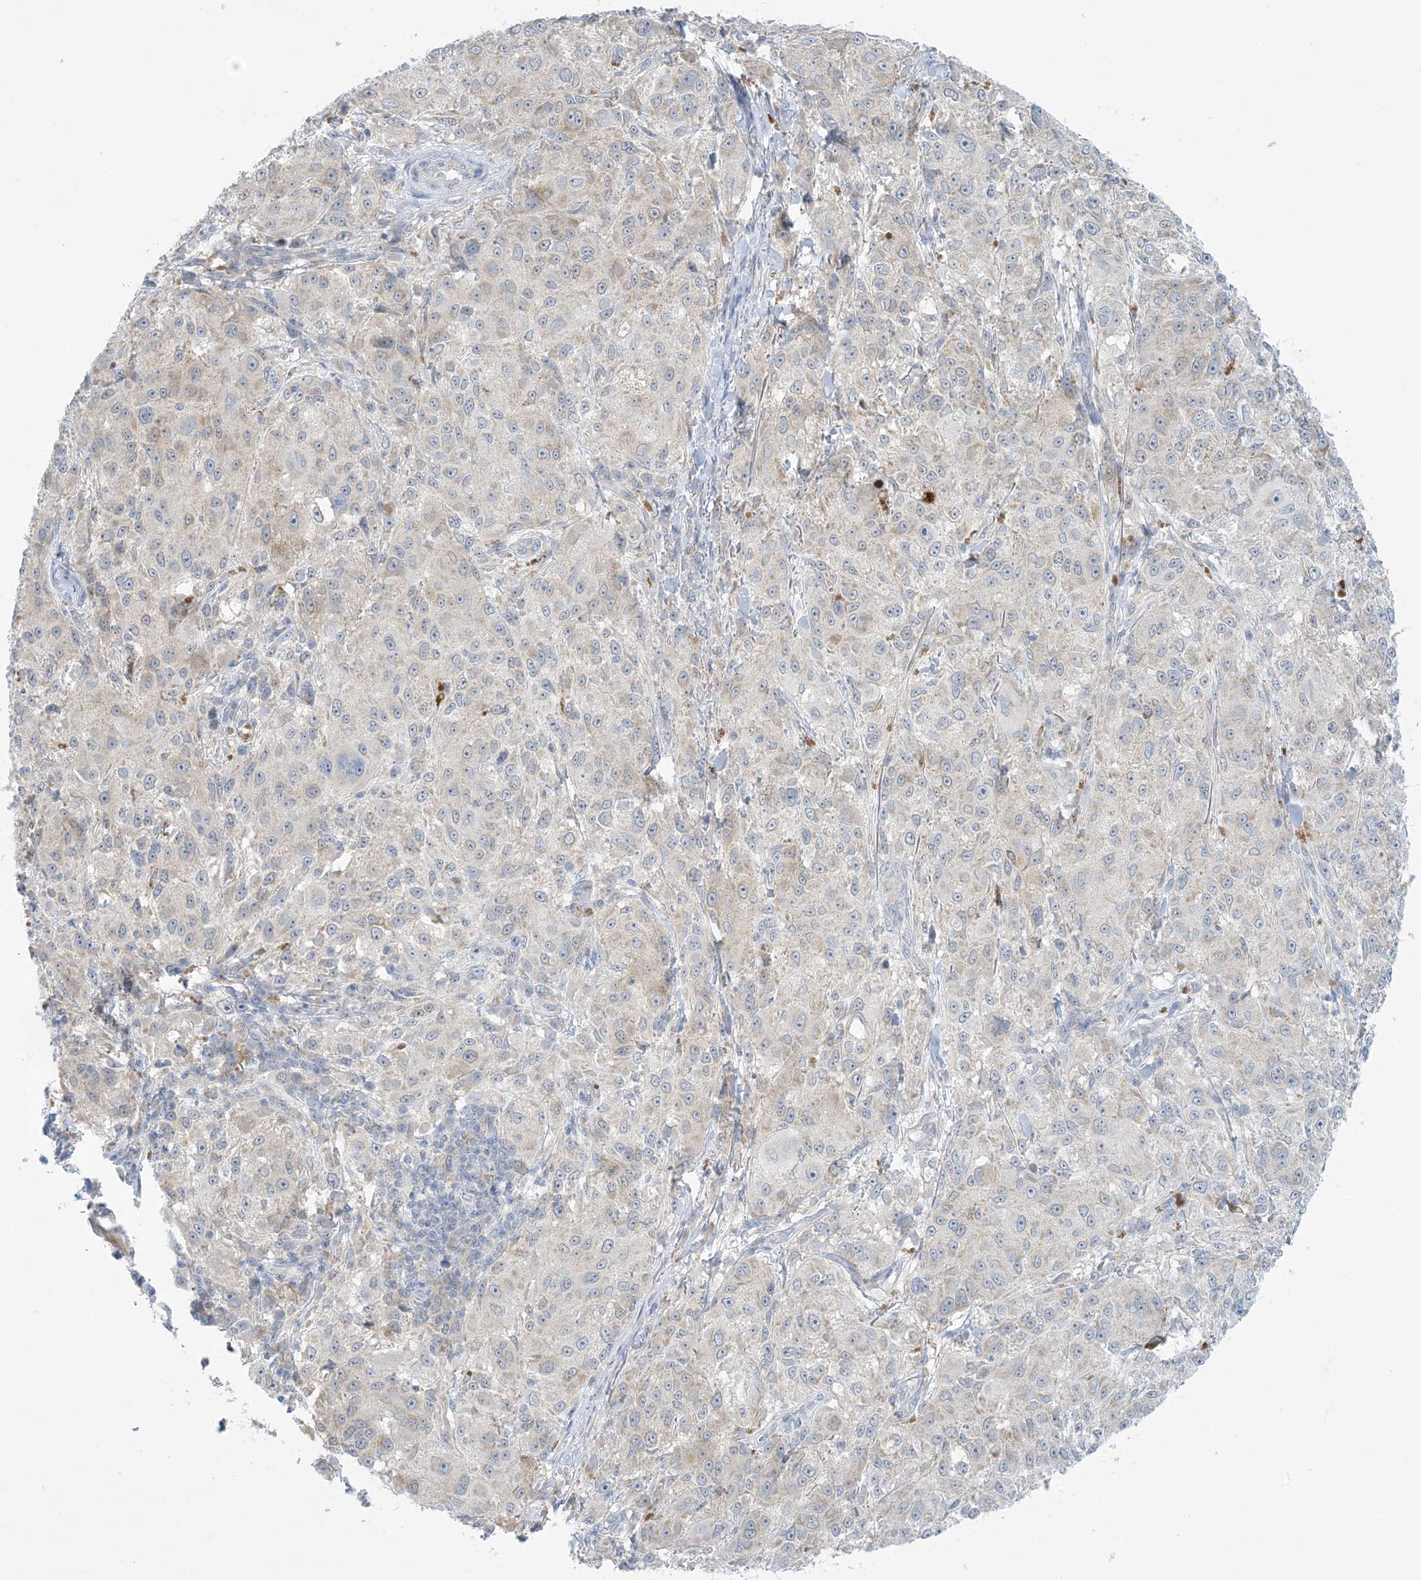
{"staining": {"intensity": "negative", "quantity": "none", "location": "none"}, "tissue": "melanoma", "cell_type": "Tumor cells", "image_type": "cancer", "snomed": [{"axis": "morphology", "description": "Necrosis, NOS"}, {"axis": "morphology", "description": "Malignant melanoma, NOS"}, {"axis": "topography", "description": "Skin"}], "caption": "Immunohistochemistry (IHC) image of neoplastic tissue: melanoma stained with DAB reveals no significant protein staining in tumor cells. (Brightfield microscopy of DAB (3,3'-diaminobenzidine) immunohistochemistry at high magnification).", "gene": "MRPS18A", "patient": {"sex": "female", "age": 87}}